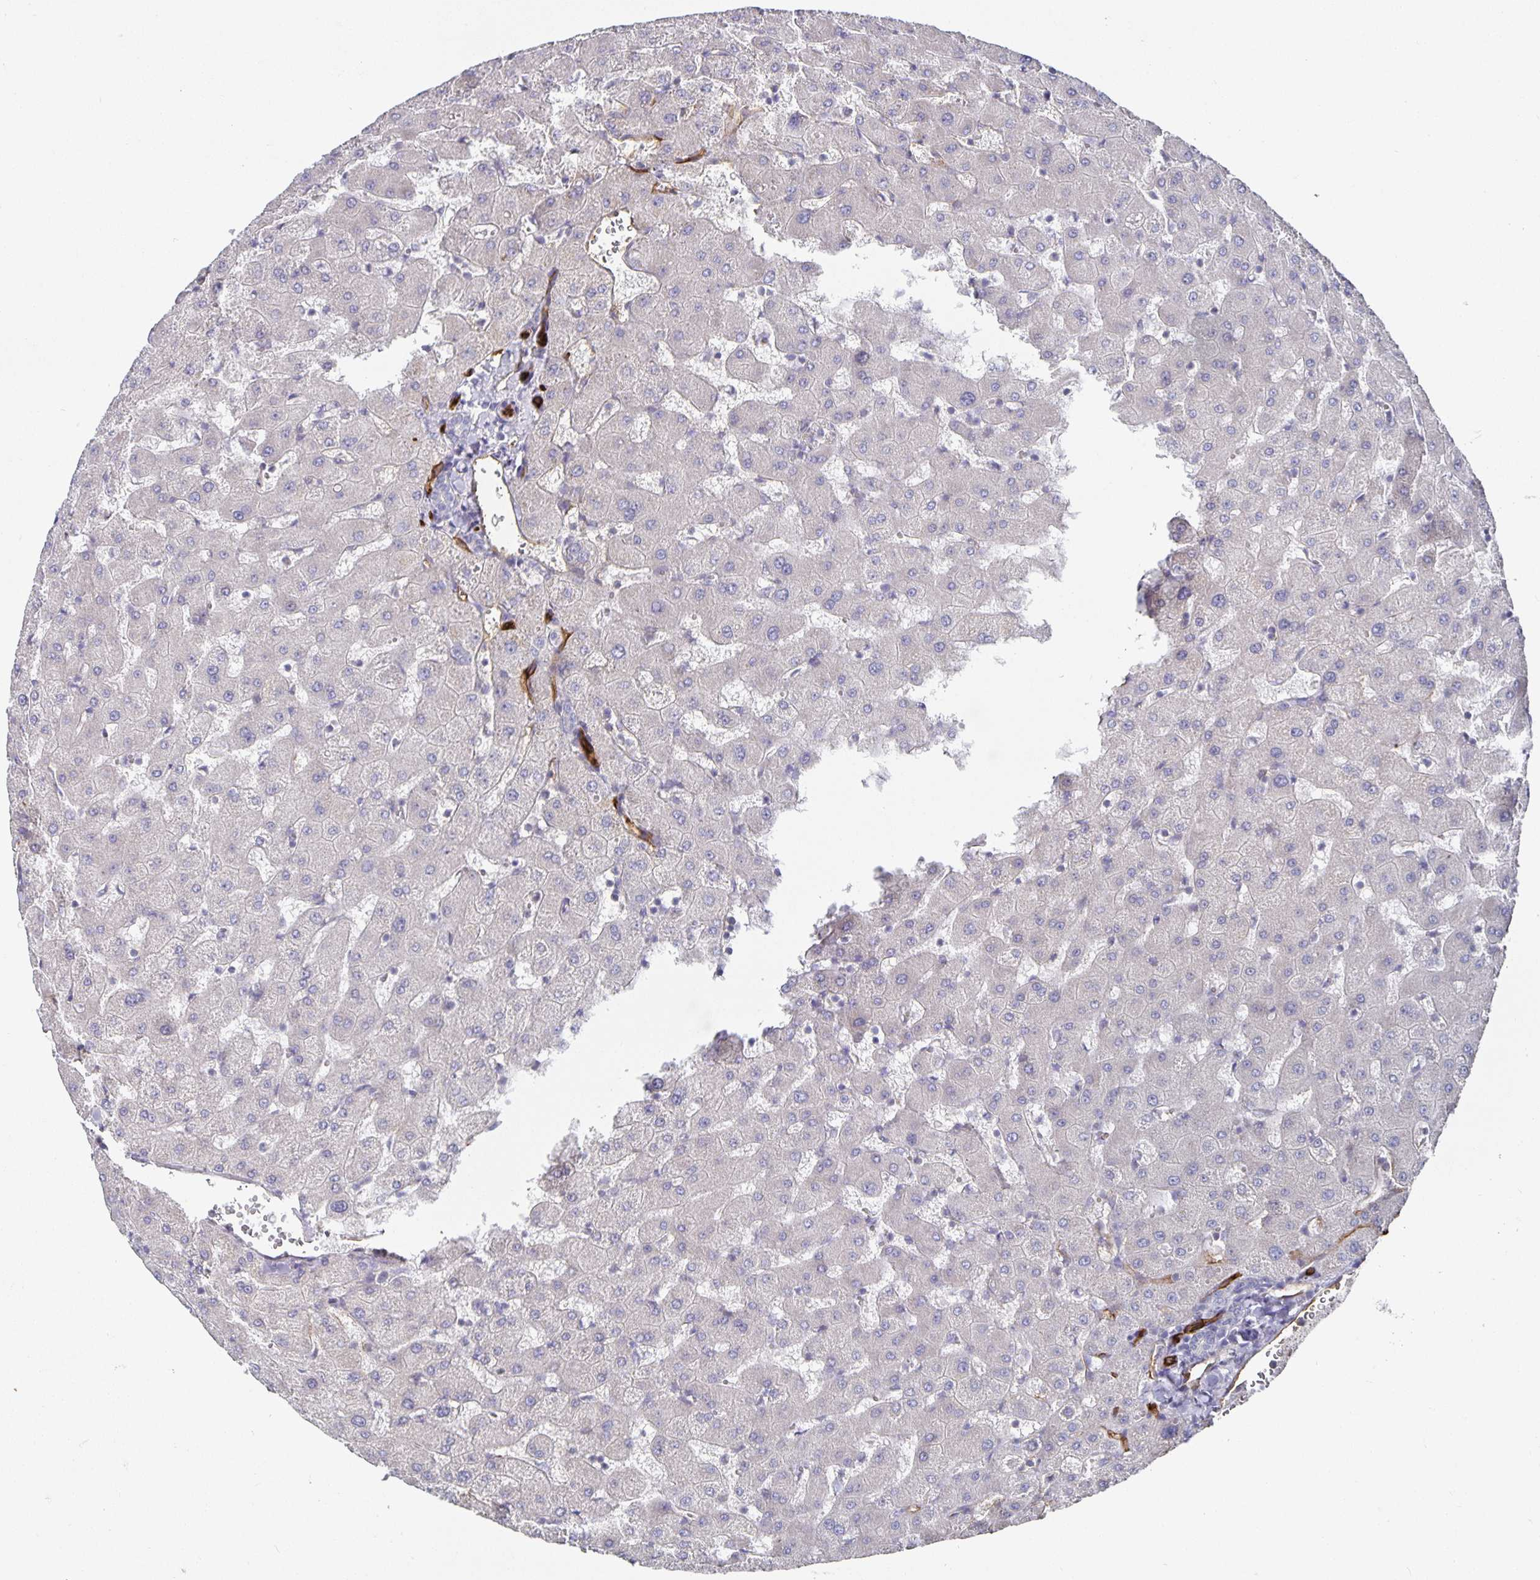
{"staining": {"intensity": "negative", "quantity": "none", "location": "none"}, "tissue": "liver", "cell_type": "Cholangiocytes", "image_type": "normal", "snomed": [{"axis": "morphology", "description": "Normal tissue, NOS"}, {"axis": "topography", "description": "Liver"}], "caption": "IHC of benign human liver displays no positivity in cholangiocytes.", "gene": "PODXL", "patient": {"sex": "female", "age": 63}}